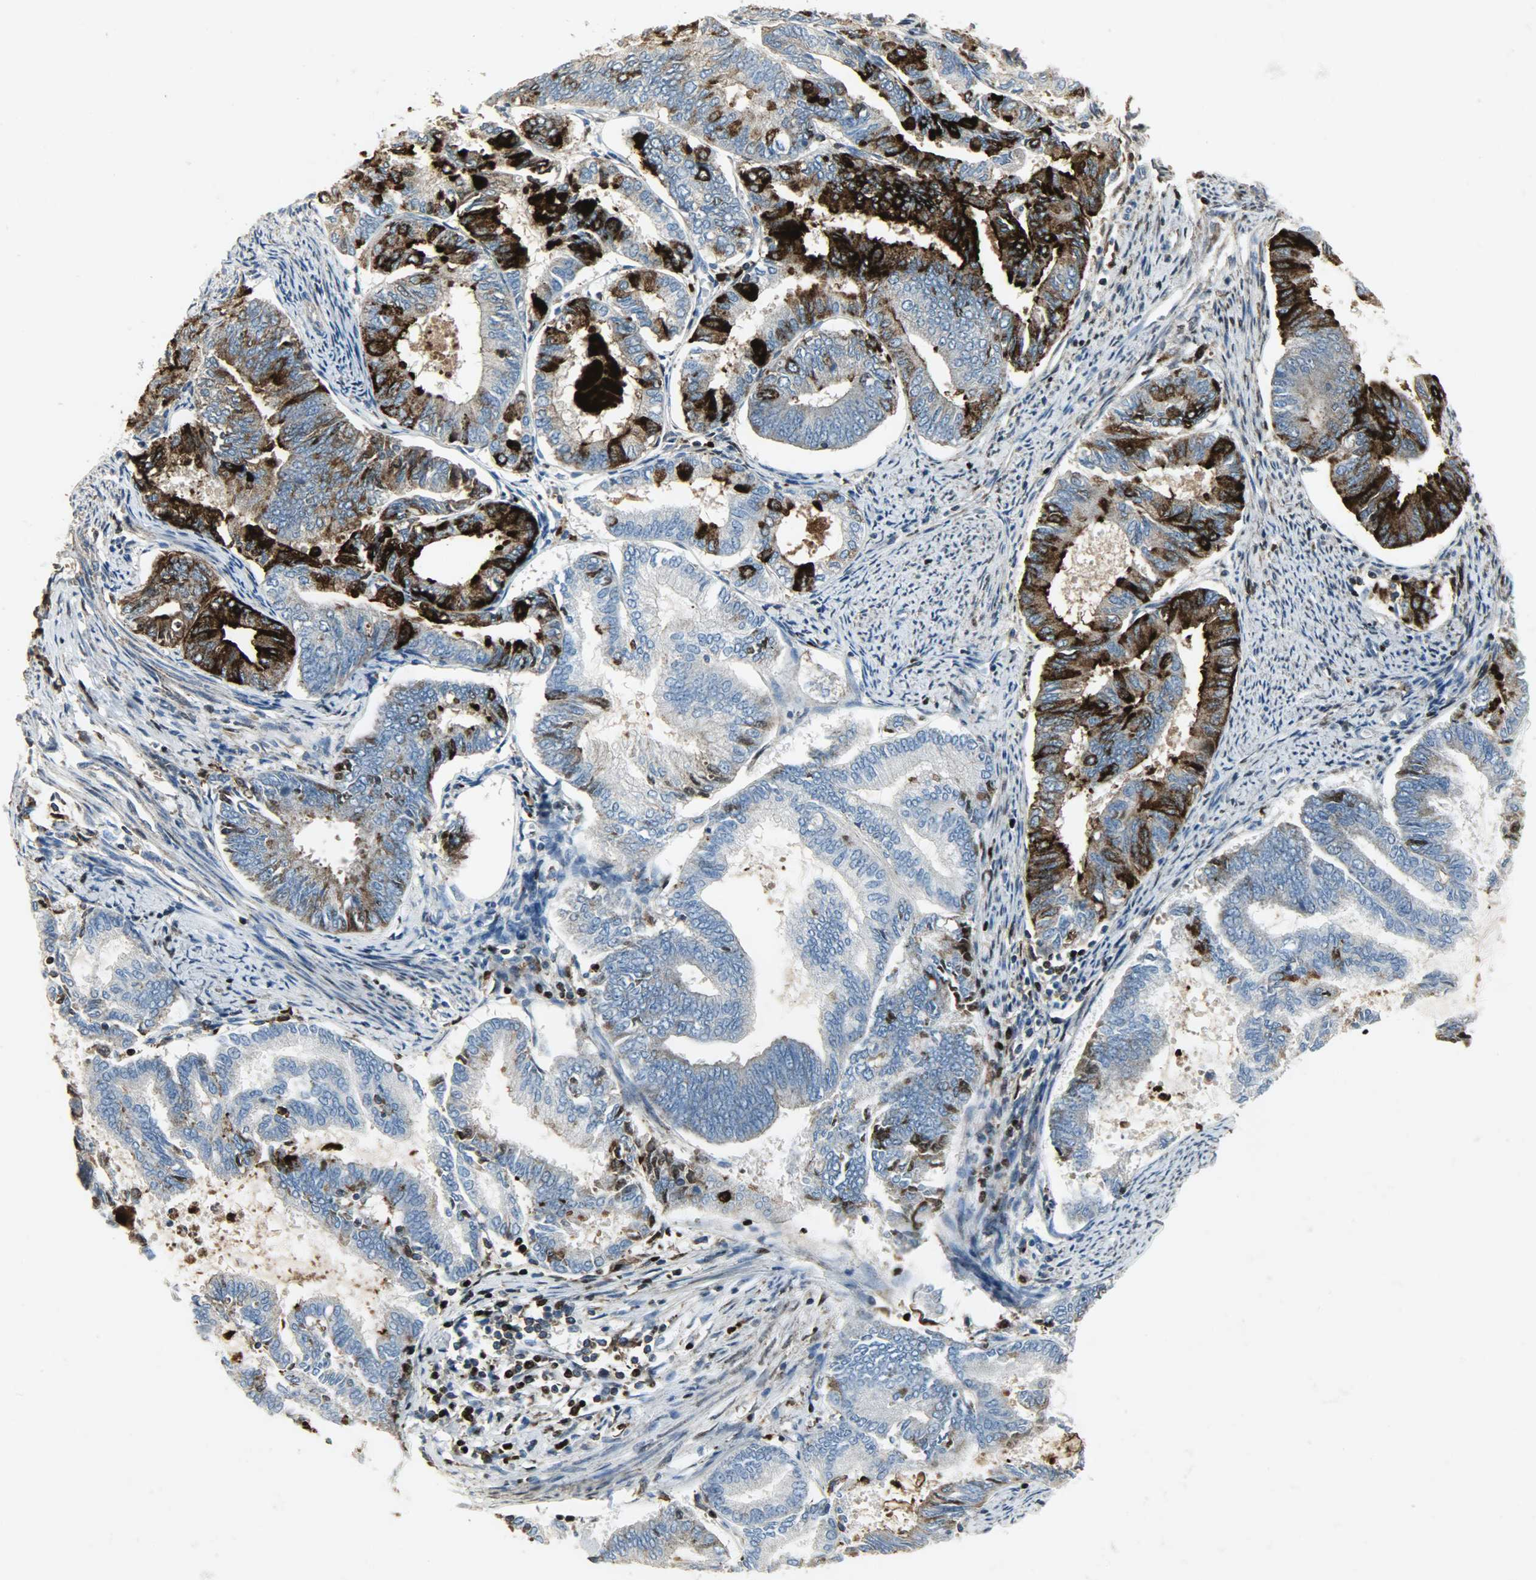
{"staining": {"intensity": "strong", "quantity": "25%-75%", "location": "cytoplasmic/membranous"}, "tissue": "endometrial cancer", "cell_type": "Tumor cells", "image_type": "cancer", "snomed": [{"axis": "morphology", "description": "Adenocarcinoma, NOS"}, {"axis": "topography", "description": "Endometrium"}], "caption": "IHC micrograph of neoplastic tissue: human endometrial cancer stained using immunohistochemistry (IHC) exhibits high levels of strong protein expression localized specifically in the cytoplasmic/membranous of tumor cells, appearing as a cytoplasmic/membranous brown color.", "gene": "DNAJA4", "patient": {"sex": "female", "age": 86}}